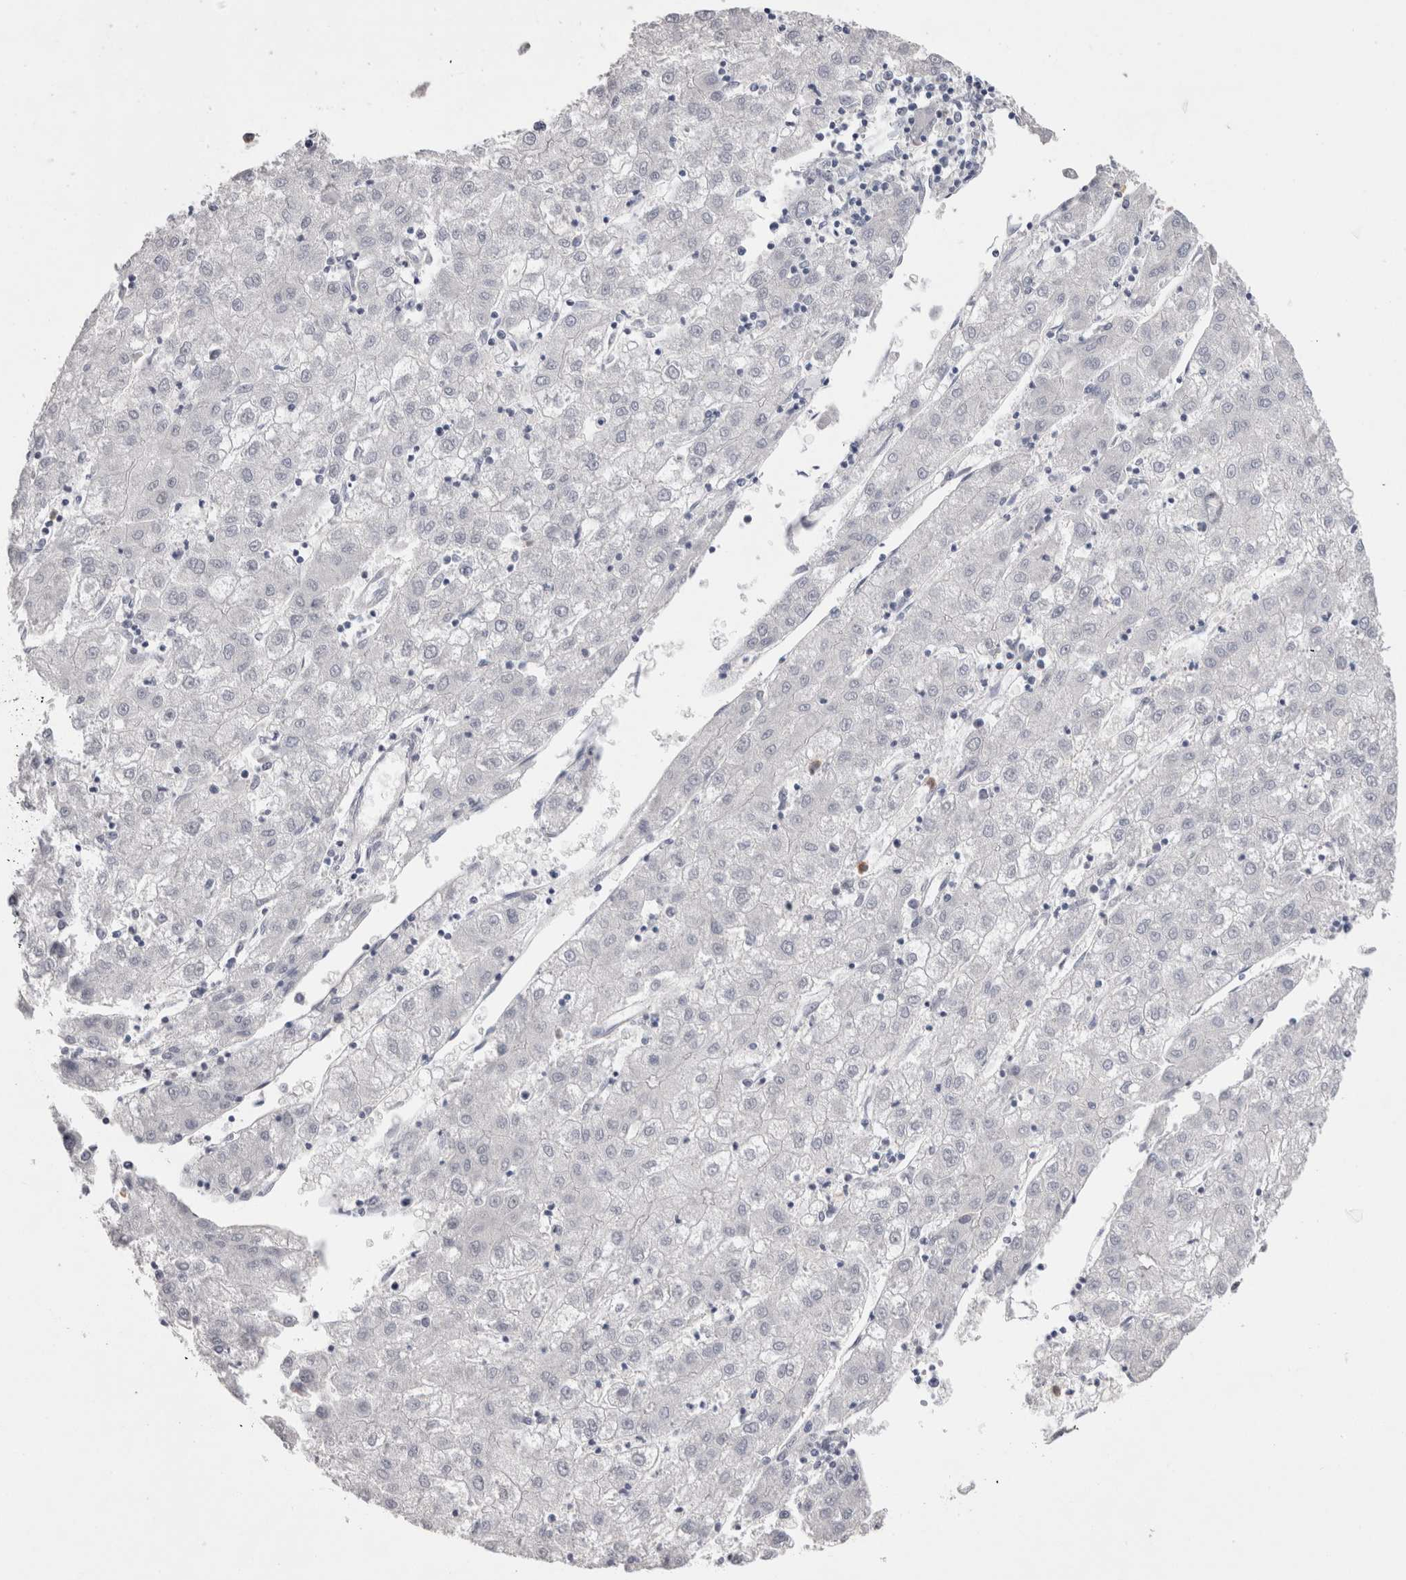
{"staining": {"intensity": "negative", "quantity": "none", "location": "none"}, "tissue": "liver cancer", "cell_type": "Tumor cells", "image_type": "cancer", "snomed": [{"axis": "morphology", "description": "Carcinoma, Hepatocellular, NOS"}, {"axis": "topography", "description": "Liver"}], "caption": "The histopathology image reveals no significant expression in tumor cells of liver cancer (hepatocellular carcinoma).", "gene": "RBM6", "patient": {"sex": "male", "age": 72}}